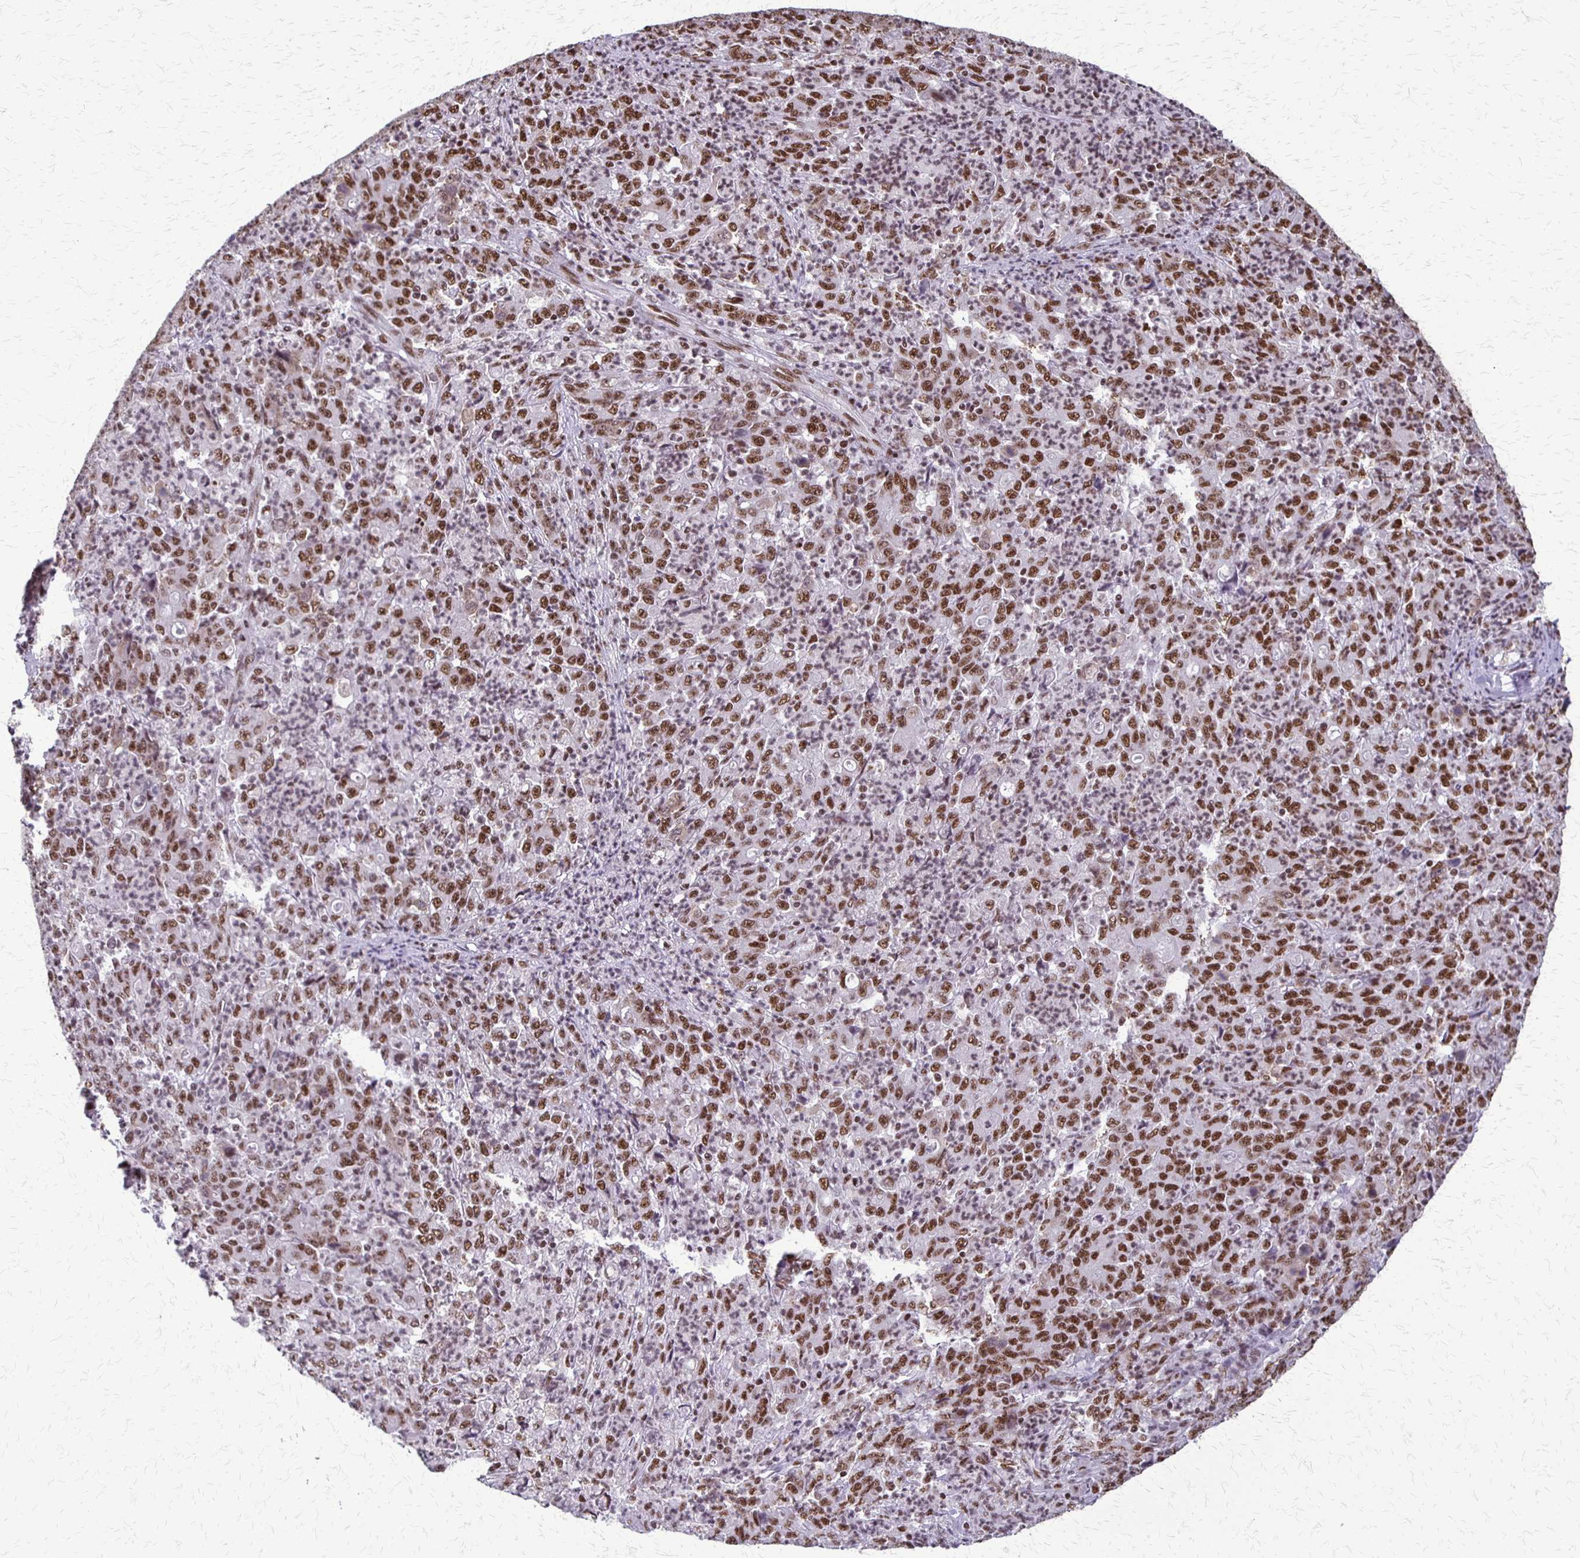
{"staining": {"intensity": "moderate", "quantity": ">75%", "location": "nuclear"}, "tissue": "stomach cancer", "cell_type": "Tumor cells", "image_type": "cancer", "snomed": [{"axis": "morphology", "description": "Adenocarcinoma, NOS"}, {"axis": "topography", "description": "Stomach, lower"}], "caption": "High-power microscopy captured an immunohistochemistry (IHC) histopathology image of adenocarcinoma (stomach), revealing moderate nuclear expression in about >75% of tumor cells. (DAB (3,3'-diaminobenzidine) = brown stain, brightfield microscopy at high magnification).", "gene": "XRCC6", "patient": {"sex": "female", "age": 71}}